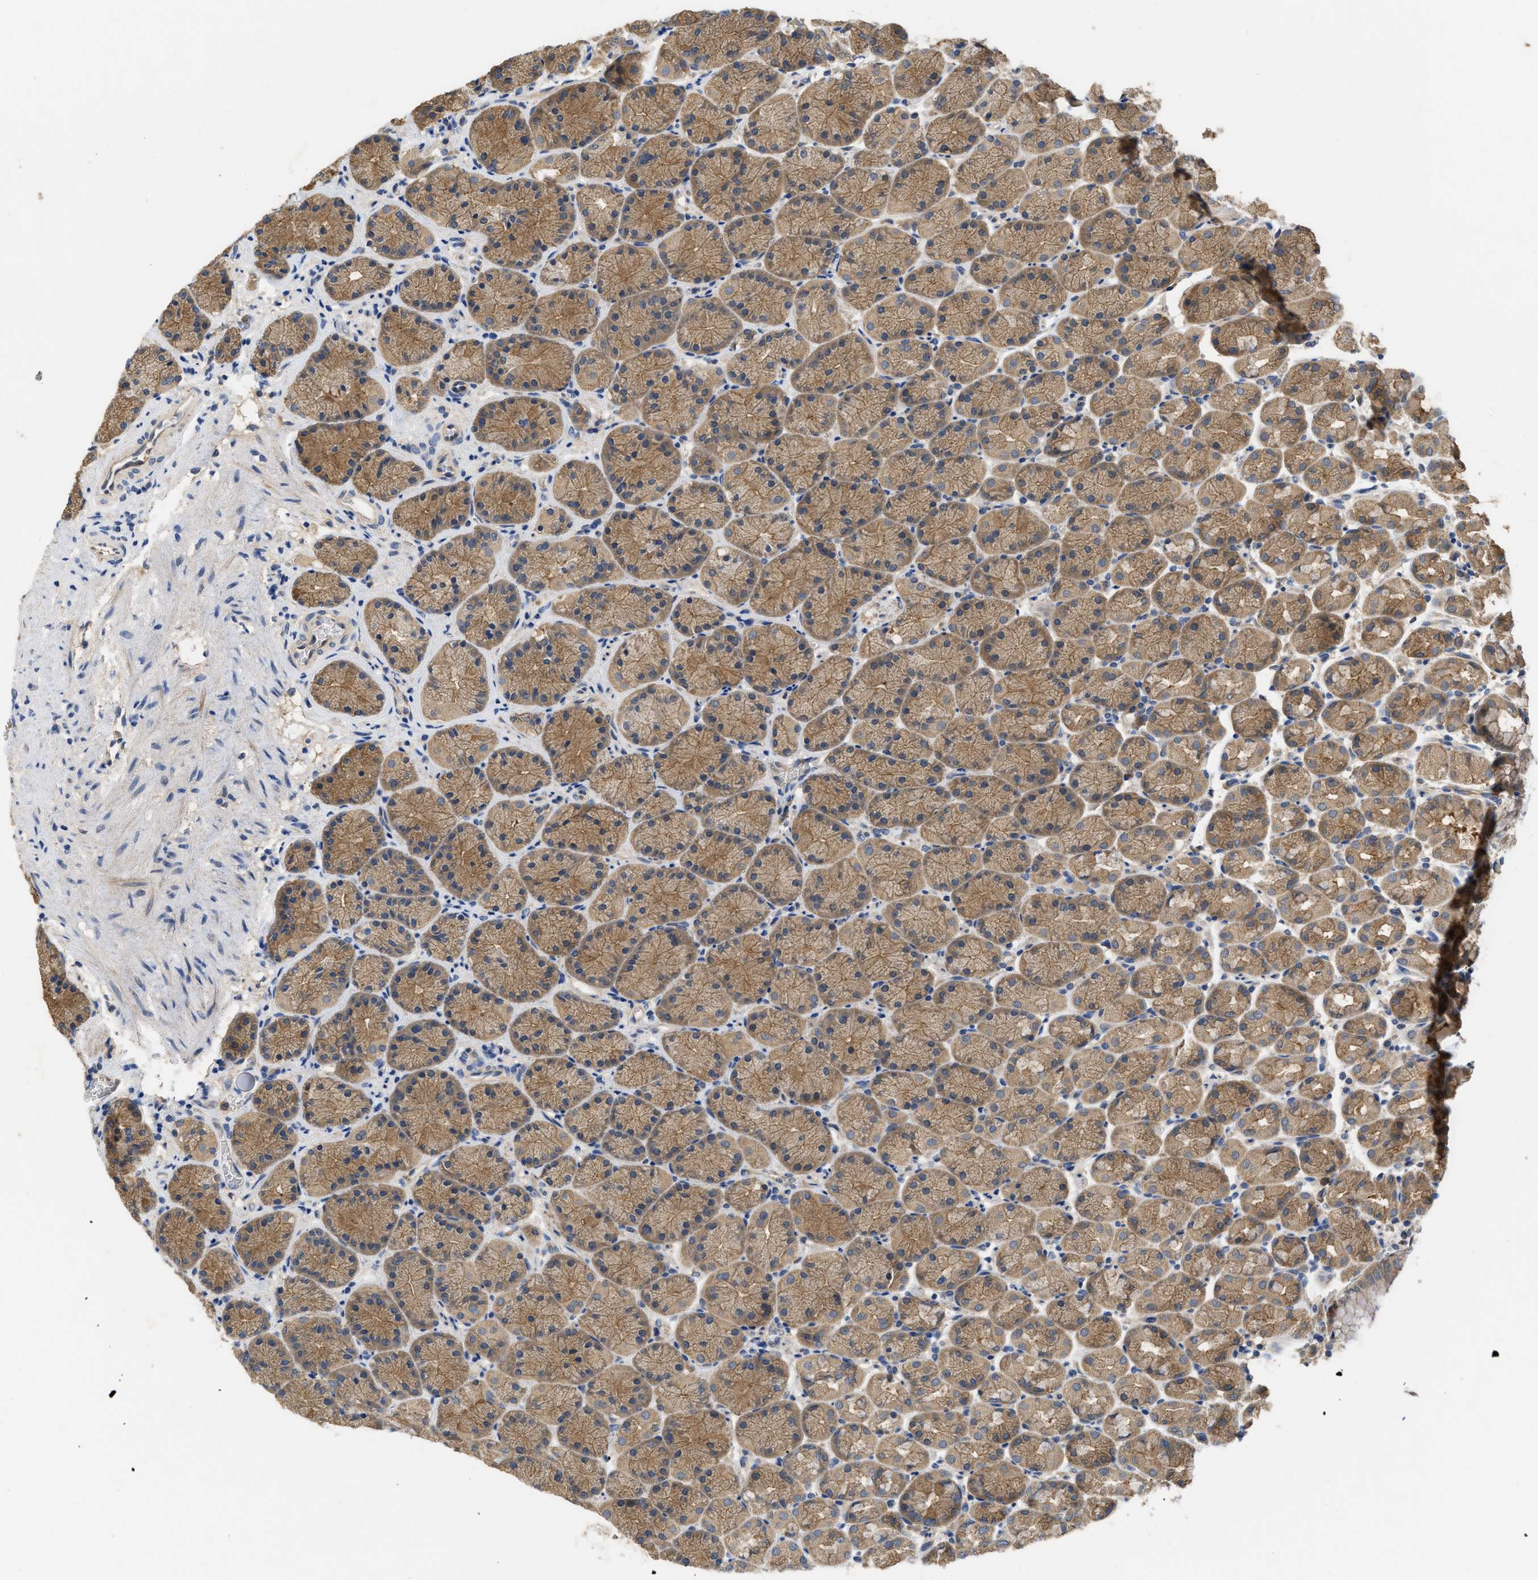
{"staining": {"intensity": "moderate", "quantity": ">75%", "location": "cytoplasmic/membranous"}, "tissue": "stomach", "cell_type": "Glandular cells", "image_type": "normal", "snomed": [{"axis": "morphology", "description": "Normal tissue, NOS"}, {"axis": "topography", "description": "Stomach"}], "caption": "Immunohistochemistry (IHC) (DAB) staining of benign stomach demonstrates moderate cytoplasmic/membranous protein staining in about >75% of glandular cells.", "gene": "RNF216", "patient": {"sex": "male", "age": 42}}